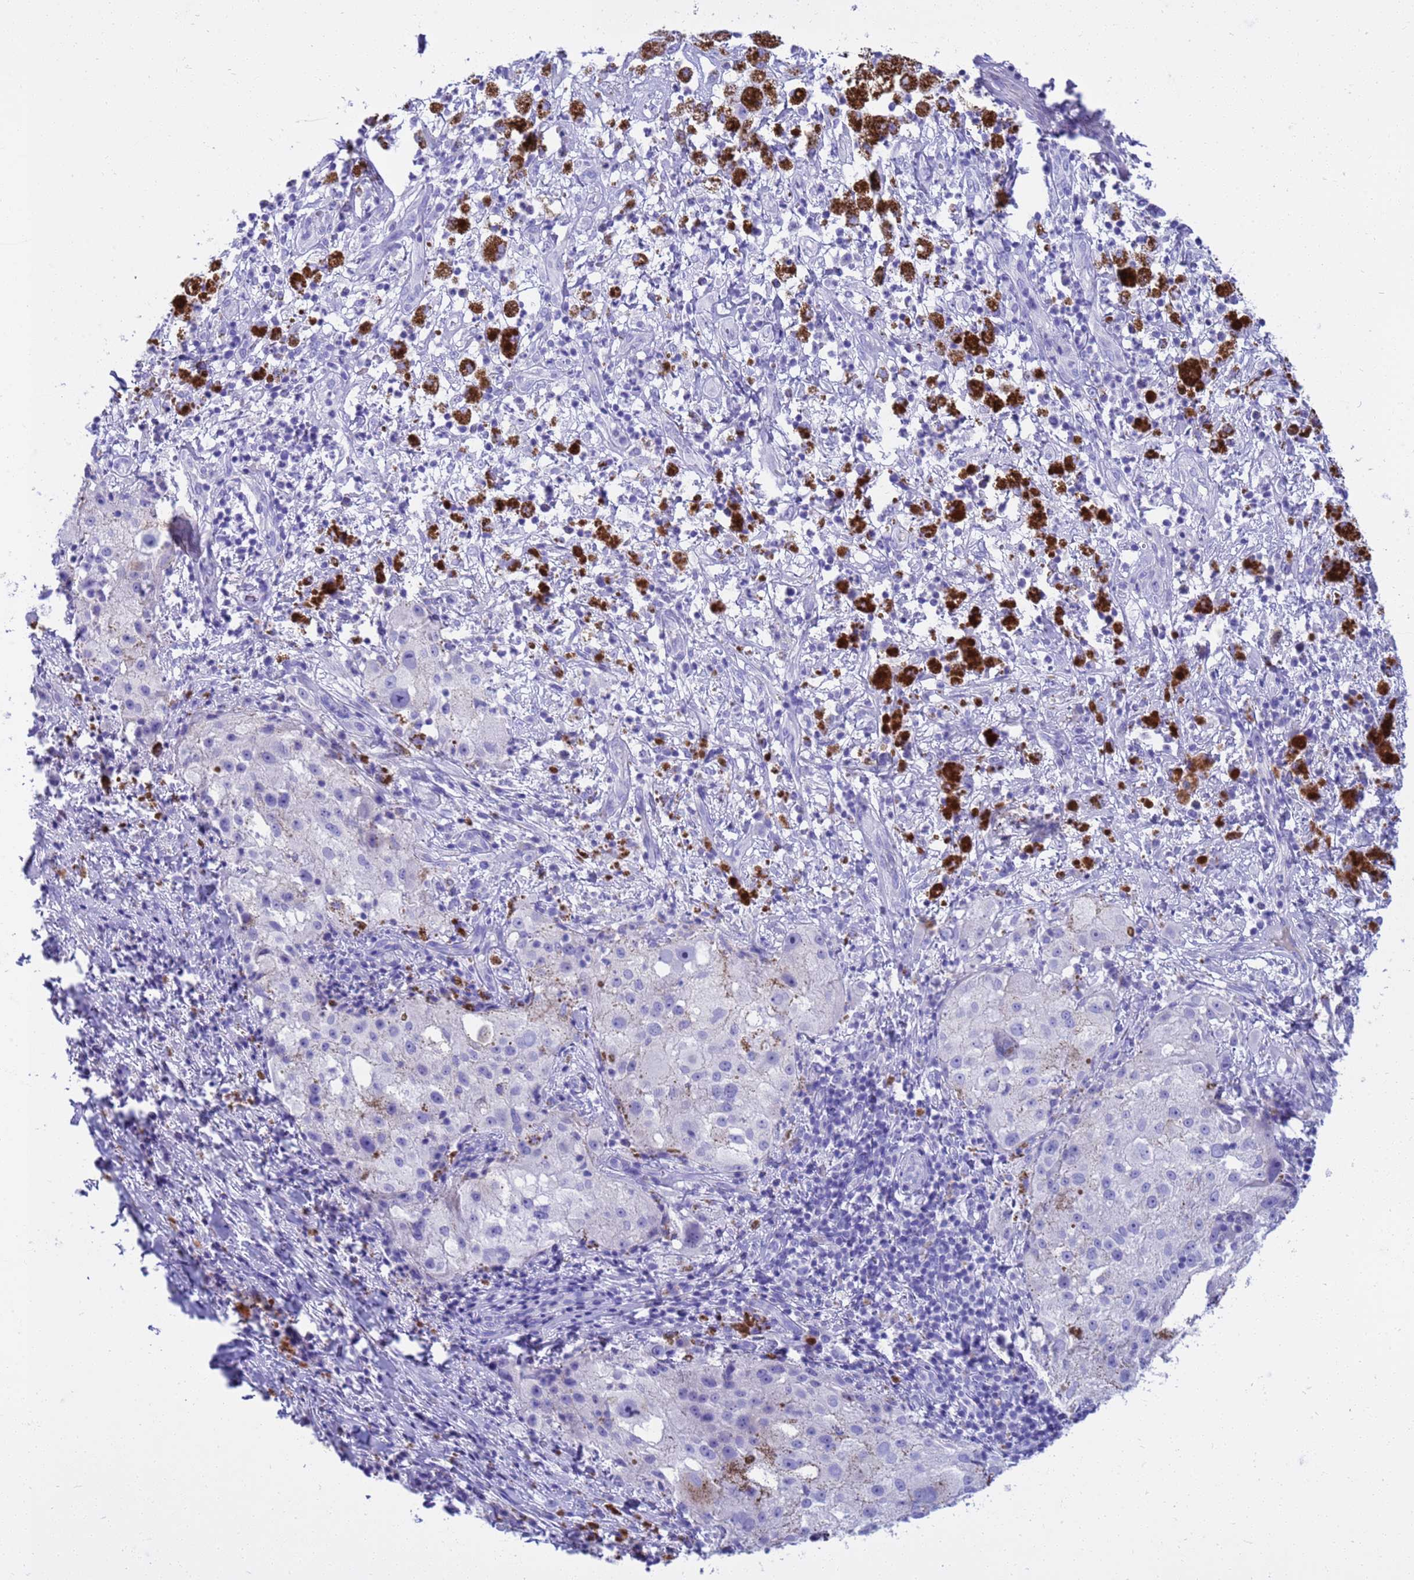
{"staining": {"intensity": "negative", "quantity": "none", "location": "none"}, "tissue": "melanoma", "cell_type": "Tumor cells", "image_type": "cancer", "snomed": [{"axis": "morphology", "description": "Necrosis, NOS"}, {"axis": "morphology", "description": "Malignant melanoma, NOS"}, {"axis": "topography", "description": "Skin"}], "caption": "This is an IHC micrograph of human malignant melanoma. There is no positivity in tumor cells.", "gene": "SYCN", "patient": {"sex": "female", "age": 87}}